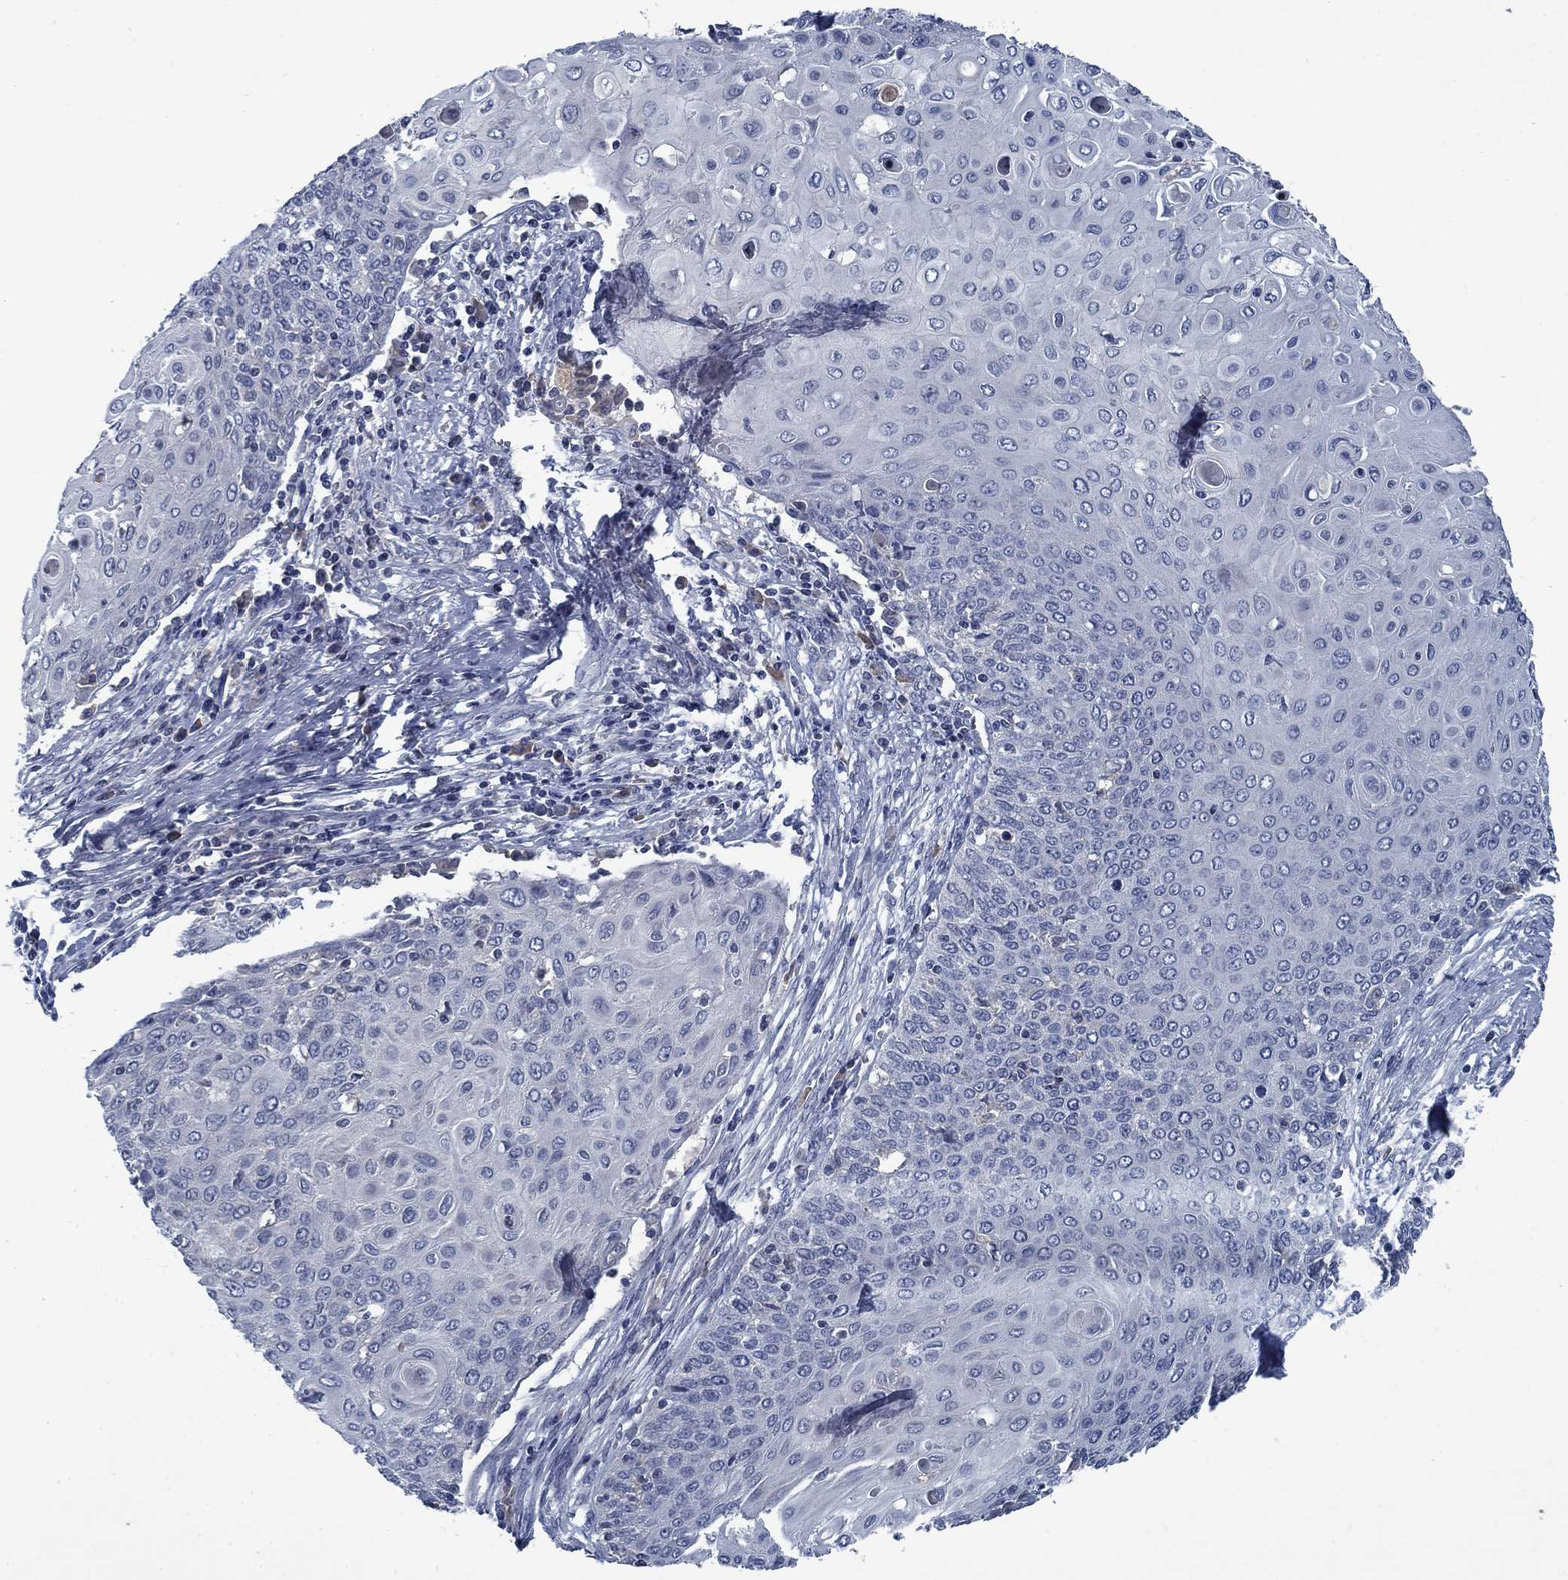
{"staining": {"intensity": "negative", "quantity": "none", "location": "none"}, "tissue": "cervical cancer", "cell_type": "Tumor cells", "image_type": "cancer", "snomed": [{"axis": "morphology", "description": "Squamous cell carcinoma, NOS"}, {"axis": "topography", "description": "Cervix"}], "caption": "Immunohistochemical staining of human squamous cell carcinoma (cervical) demonstrates no significant positivity in tumor cells. (DAB (3,3'-diaminobenzidine) immunohistochemistry (IHC) visualized using brightfield microscopy, high magnification).", "gene": "PNMA8A", "patient": {"sex": "female", "age": 39}}